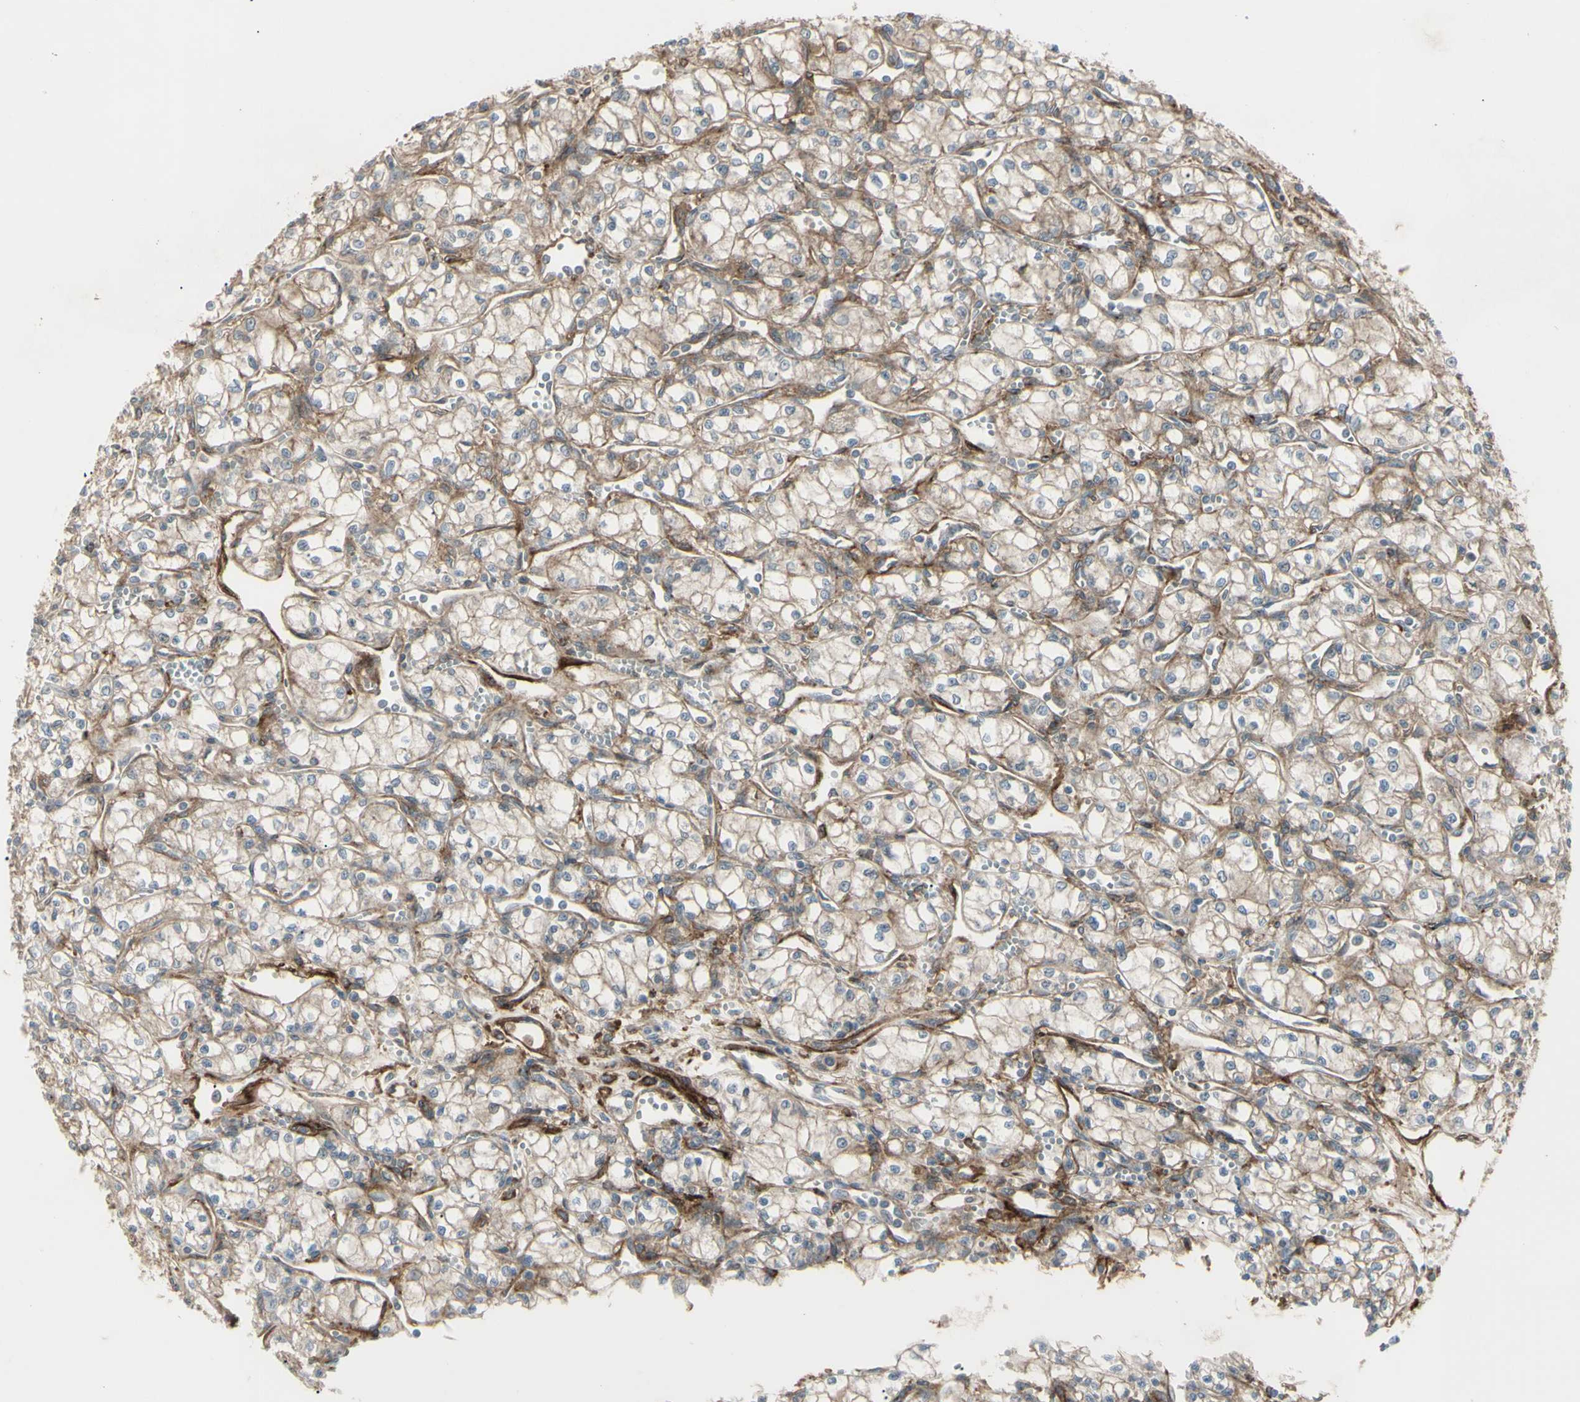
{"staining": {"intensity": "weak", "quantity": "25%-75%", "location": "cytoplasmic/membranous"}, "tissue": "renal cancer", "cell_type": "Tumor cells", "image_type": "cancer", "snomed": [{"axis": "morphology", "description": "Normal tissue, NOS"}, {"axis": "morphology", "description": "Adenocarcinoma, NOS"}, {"axis": "topography", "description": "Kidney"}], "caption": "Immunohistochemical staining of renal cancer exhibits low levels of weak cytoplasmic/membranous protein expression in approximately 25%-75% of tumor cells.", "gene": "CD276", "patient": {"sex": "male", "age": 59}}